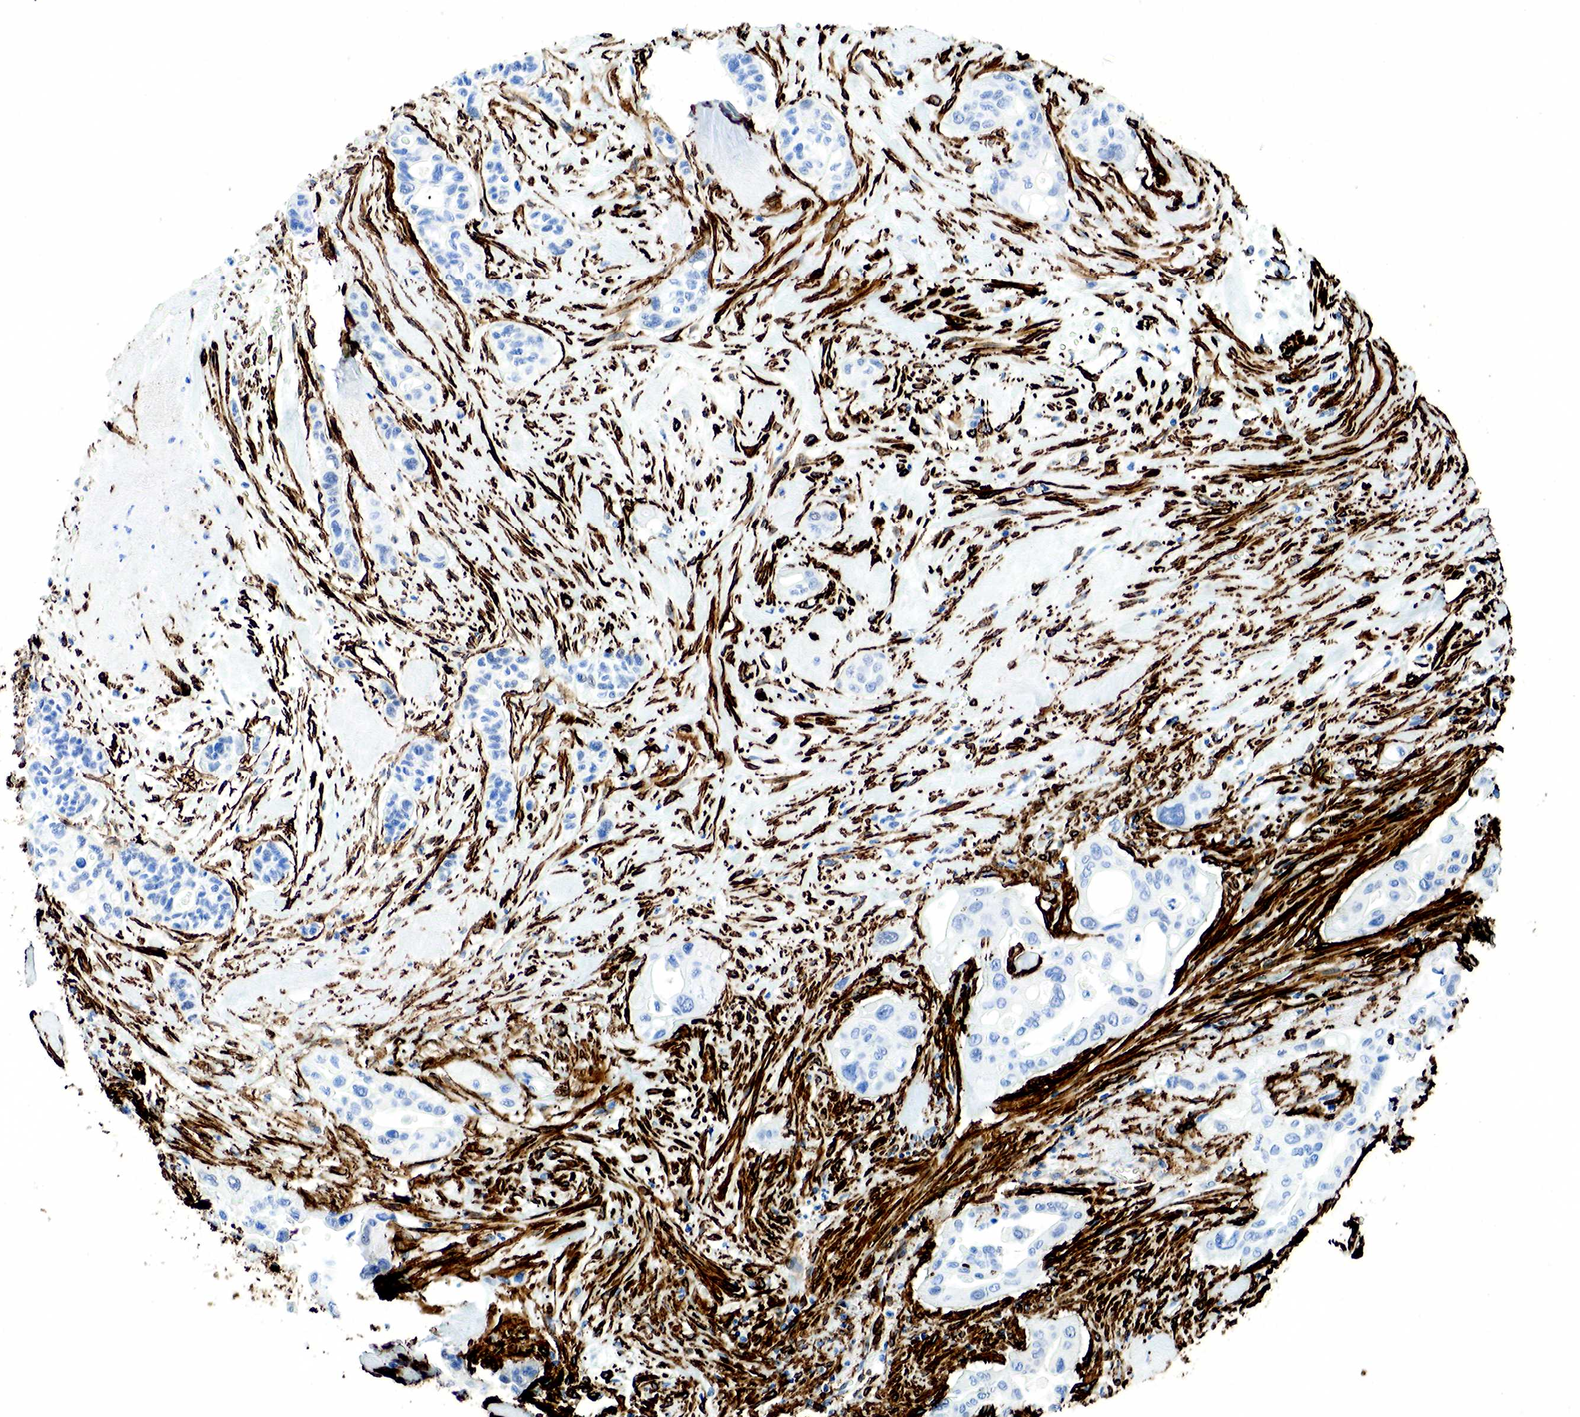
{"staining": {"intensity": "negative", "quantity": "none", "location": "none"}, "tissue": "pancreatic cancer", "cell_type": "Tumor cells", "image_type": "cancer", "snomed": [{"axis": "morphology", "description": "Adenocarcinoma, NOS"}, {"axis": "topography", "description": "Pancreas"}], "caption": "The histopathology image reveals no staining of tumor cells in adenocarcinoma (pancreatic).", "gene": "ACTA2", "patient": {"sex": "male", "age": 77}}